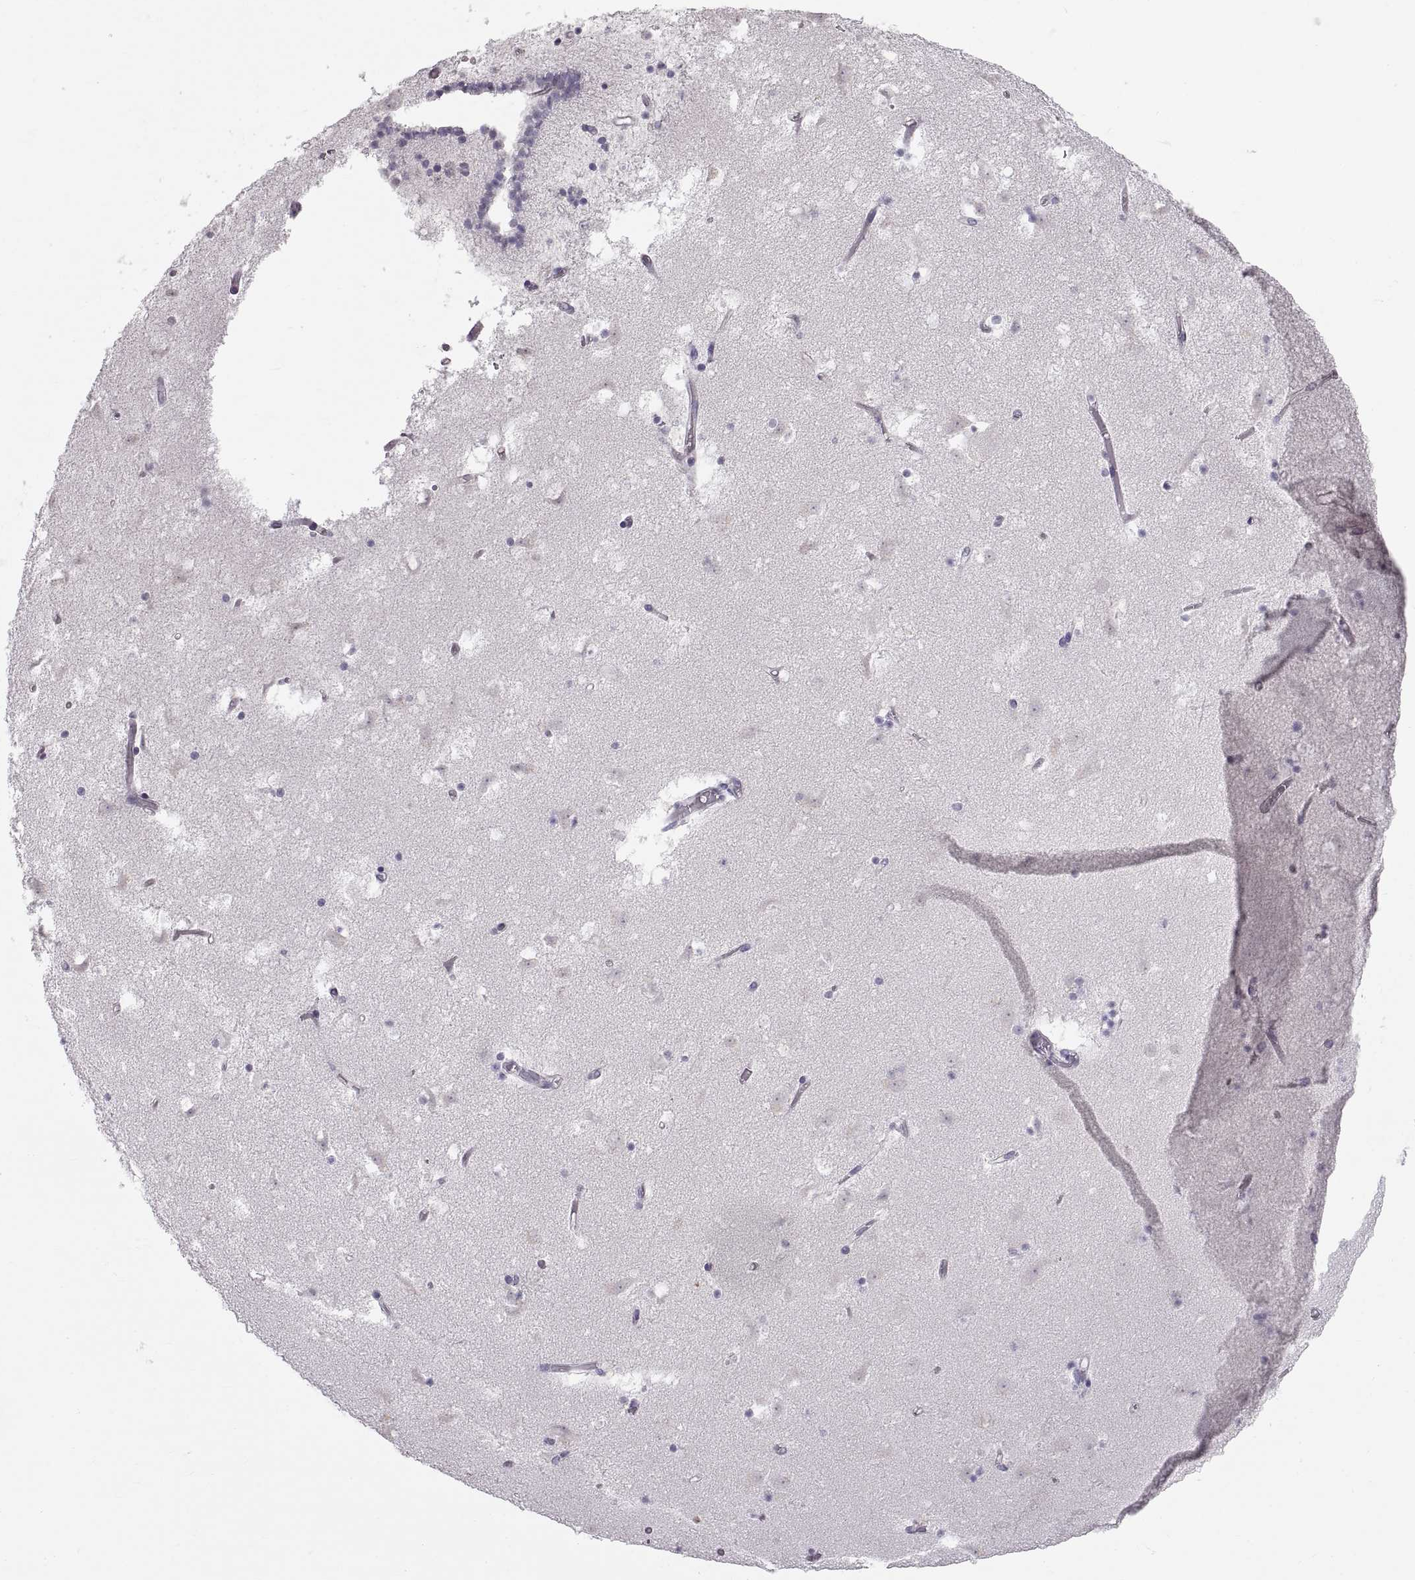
{"staining": {"intensity": "negative", "quantity": "none", "location": "none"}, "tissue": "caudate", "cell_type": "Glial cells", "image_type": "normal", "snomed": [{"axis": "morphology", "description": "Normal tissue, NOS"}, {"axis": "topography", "description": "Lateral ventricle wall"}], "caption": "Immunohistochemistry of unremarkable caudate exhibits no expression in glial cells. (Stains: DAB (3,3'-diaminobenzidine) IHC with hematoxylin counter stain, Microscopy: brightfield microscopy at high magnification).", "gene": "SPACDR", "patient": {"sex": "female", "age": 42}}